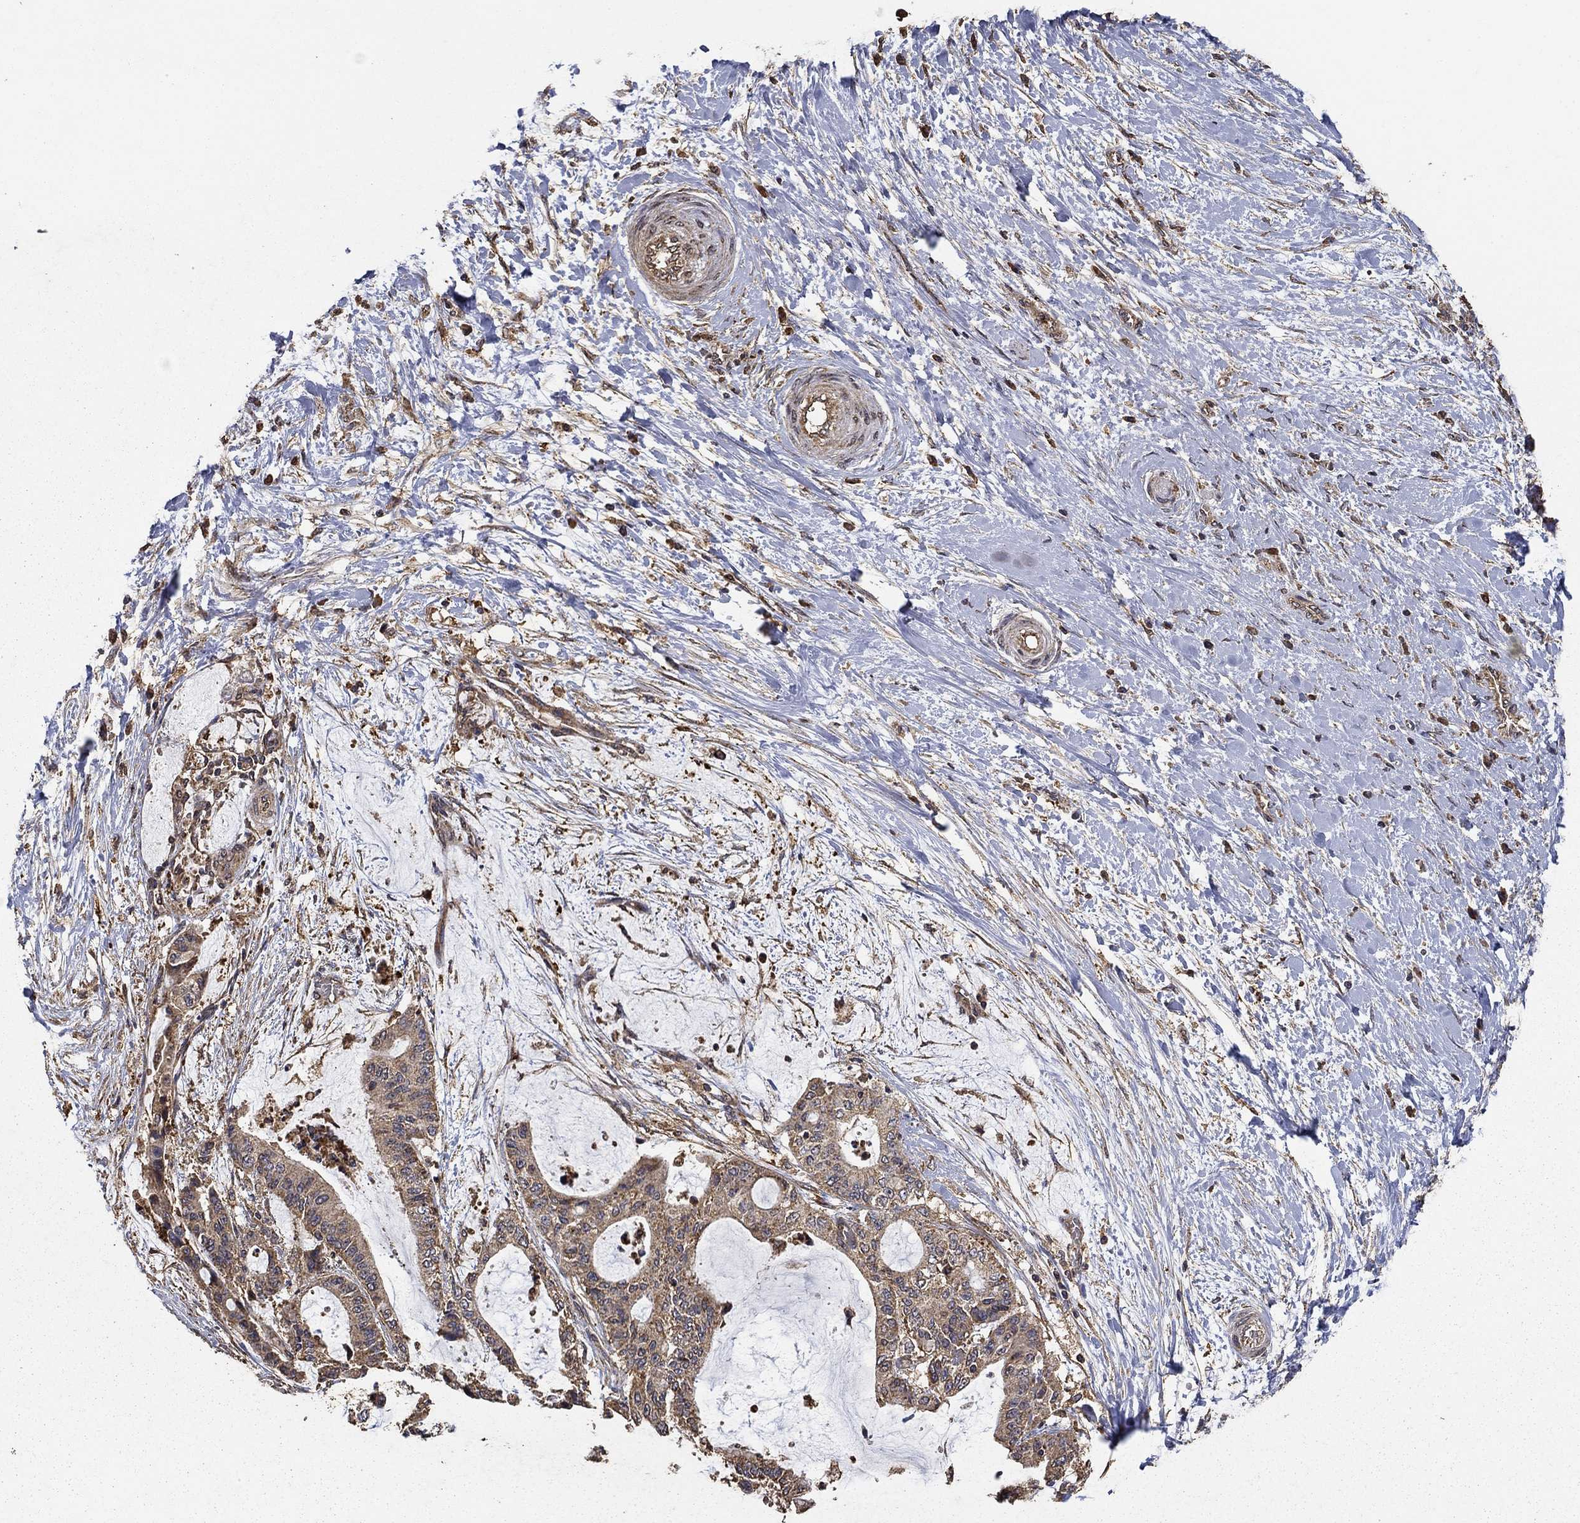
{"staining": {"intensity": "moderate", "quantity": "25%-75%", "location": "cytoplasmic/membranous"}, "tissue": "liver cancer", "cell_type": "Tumor cells", "image_type": "cancer", "snomed": [{"axis": "morphology", "description": "Cholangiocarcinoma"}, {"axis": "topography", "description": "Liver"}], "caption": "The micrograph reveals staining of cholangiocarcinoma (liver), revealing moderate cytoplasmic/membranous protein expression (brown color) within tumor cells.", "gene": "IFRD1", "patient": {"sex": "female", "age": 73}}